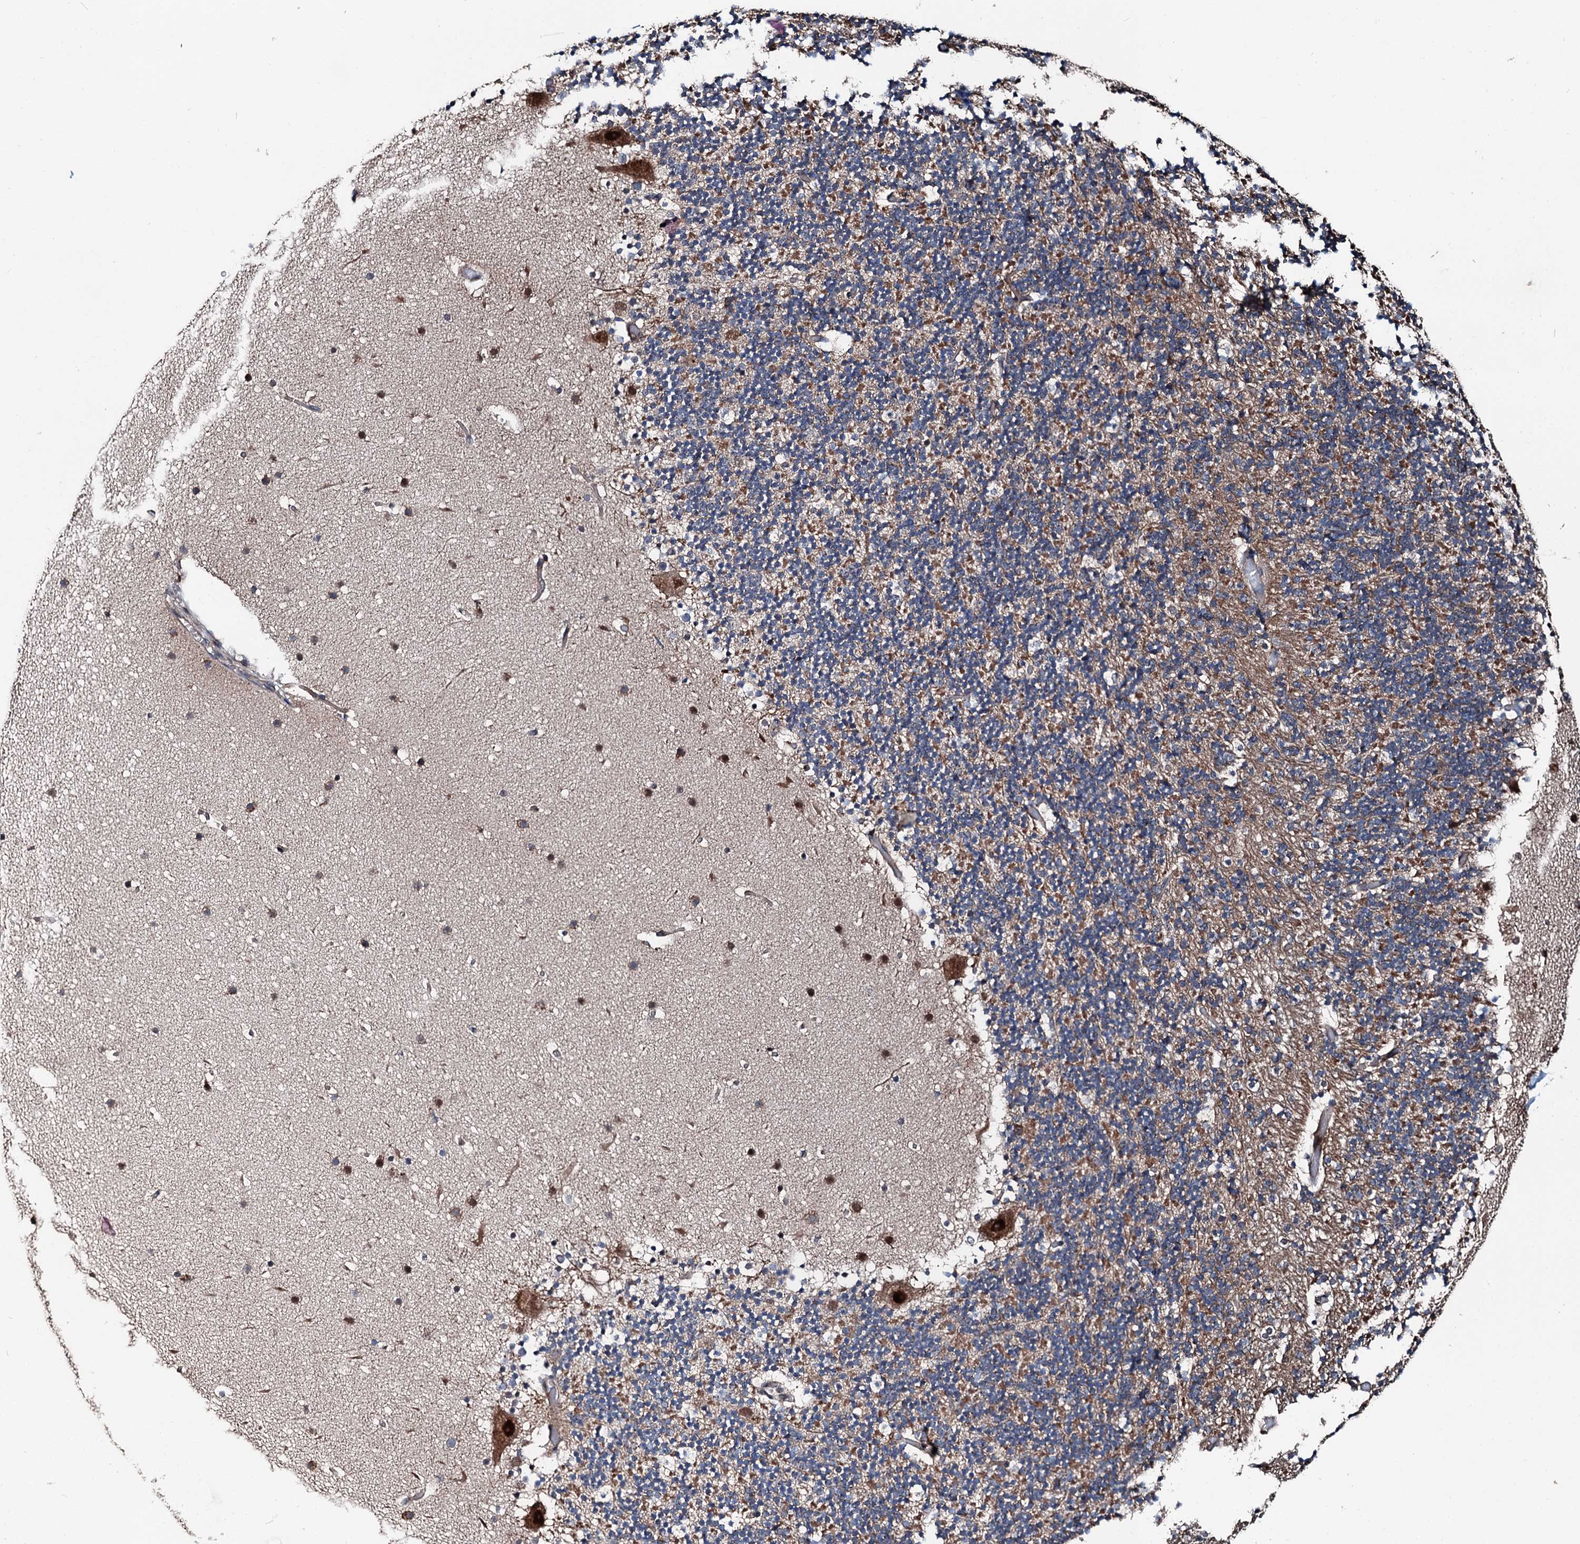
{"staining": {"intensity": "negative", "quantity": "none", "location": "none"}, "tissue": "cerebellum", "cell_type": "Cells in granular layer", "image_type": "normal", "snomed": [{"axis": "morphology", "description": "Normal tissue, NOS"}, {"axis": "topography", "description": "Cerebellum"}], "caption": "The micrograph displays no significant positivity in cells in granular layer of cerebellum.", "gene": "PSMD13", "patient": {"sex": "male", "age": 57}}